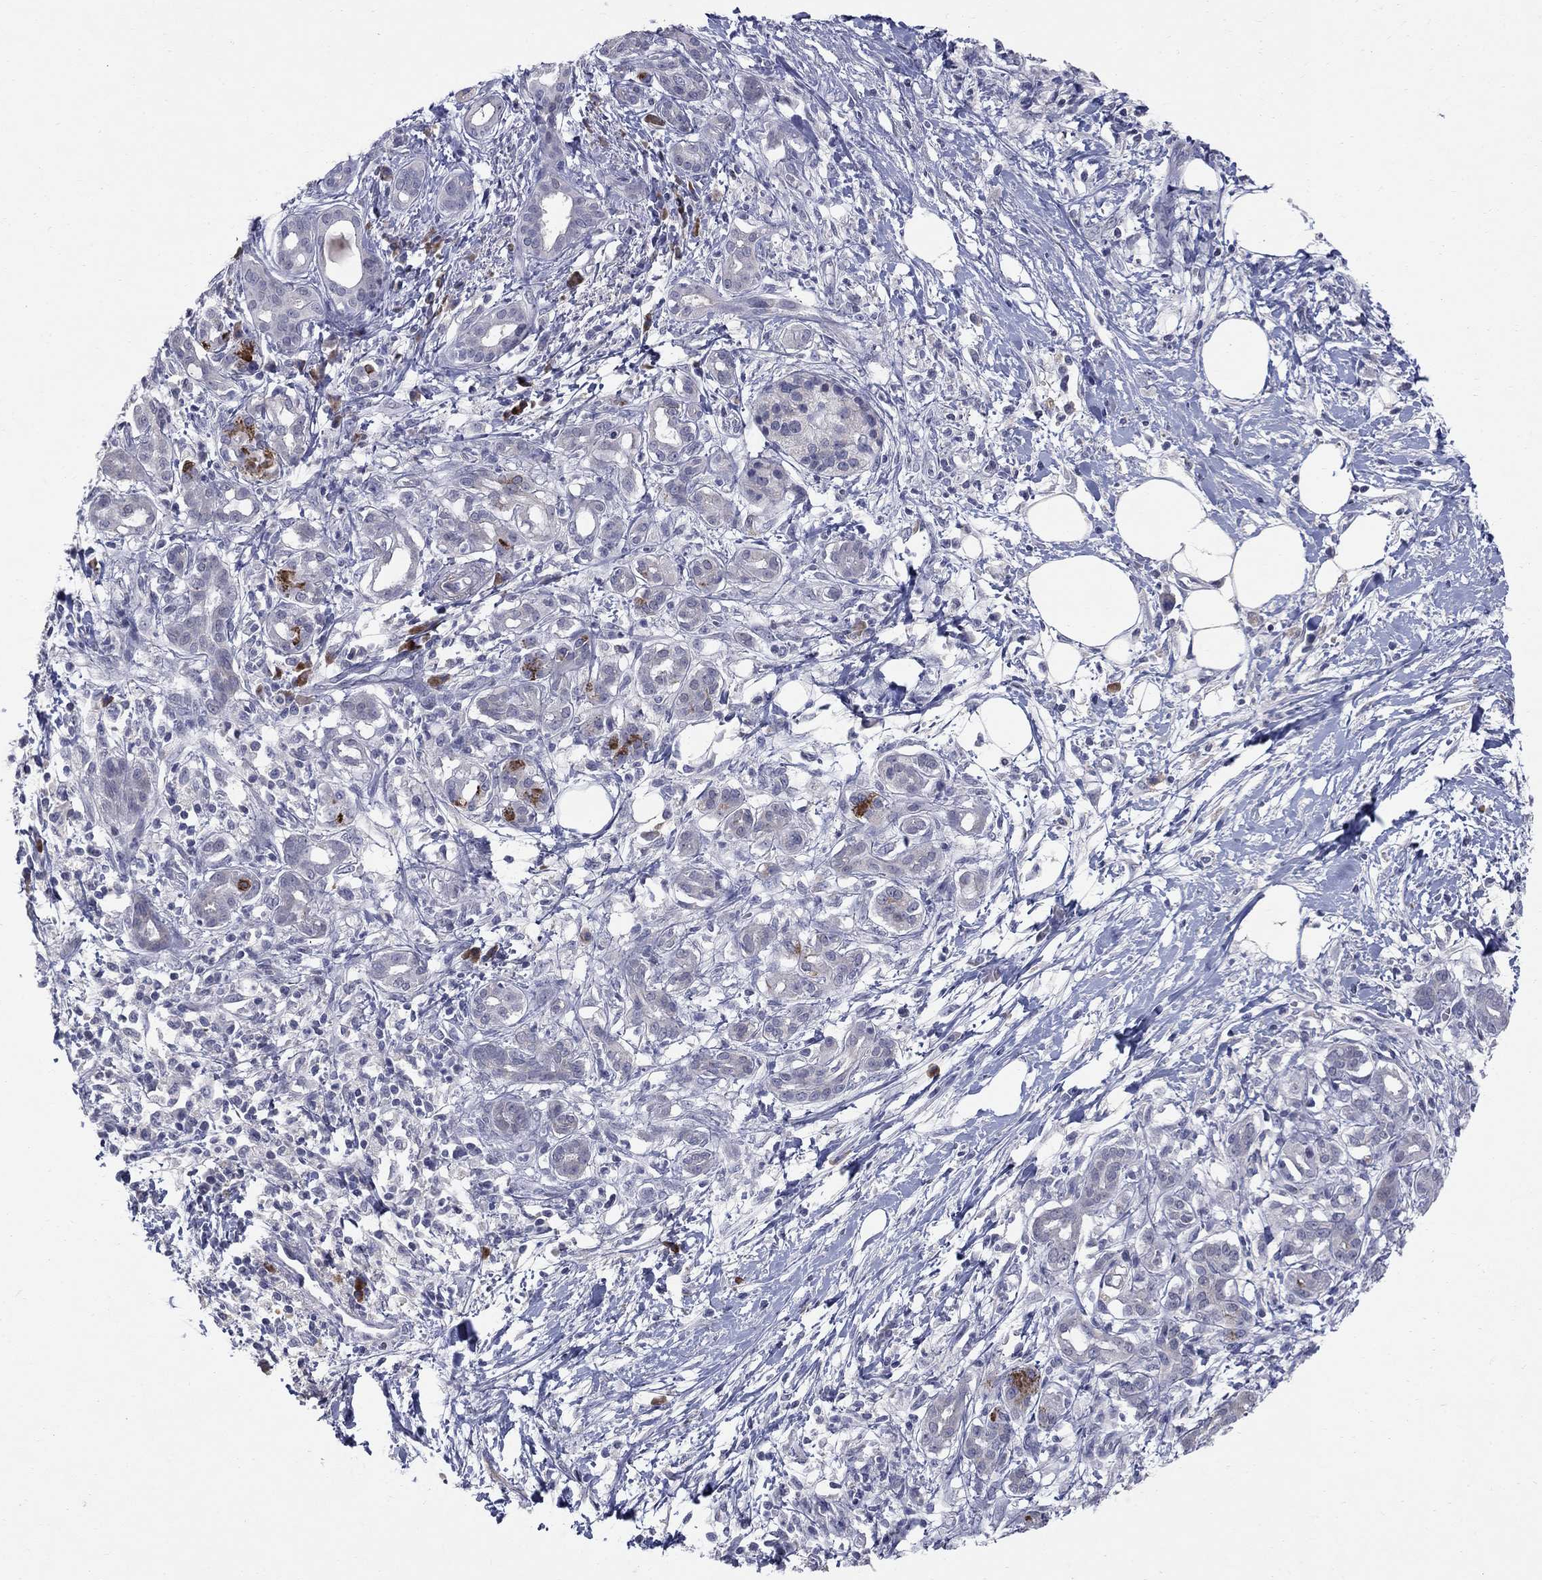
{"staining": {"intensity": "negative", "quantity": "none", "location": "none"}, "tissue": "pancreatic cancer", "cell_type": "Tumor cells", "image_type": "cancer", "snomed": [{"axis": "morphology", "description": "Adenocarcinoma, NOS"}, {"axis": "topography", "description": "Pancreas"}], "caption": "Histopathology image shows no protein positivity in tumor cells of pancreatic cancer tissue.", "gene": "NTRK2", "patient": {"sex": "male", "age": 72}}